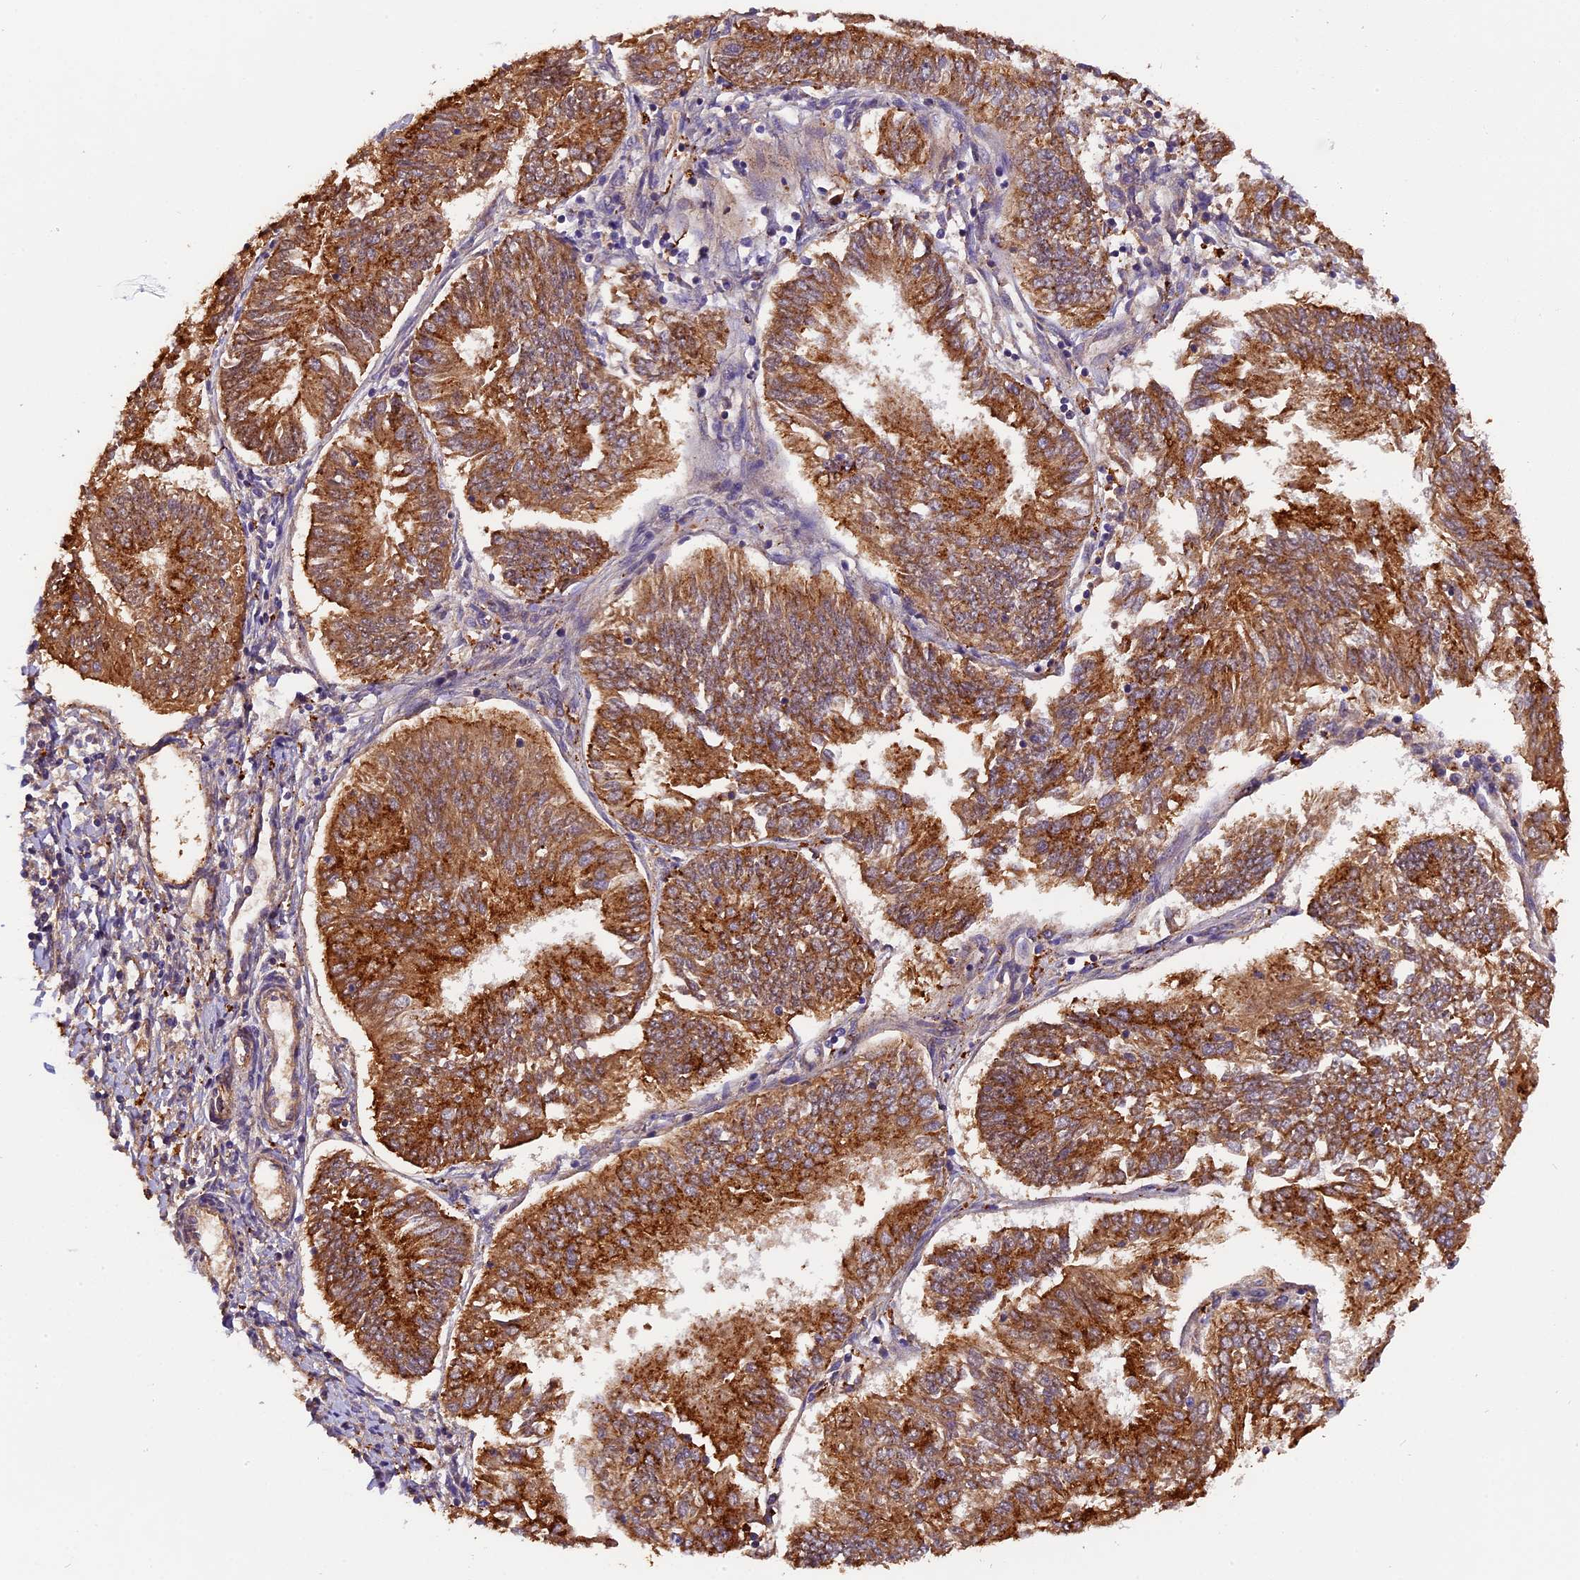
{"staining": {"intensity": "strong", "quantity": ">75%", "location": "cytoplasmic/membranous"}, "tissue": "endometrial cancer", "cell_type": "Tumor cells", "image_type": "cancer", "snomed": [{"axis": "morphology", "description": "Adenocarcinoma, NOS"}, {"axis": "topography", "description": "Endometrium"}], "caption": "IHC (DAB) staining of adenocarcinoma (endometrial) displays strong cytoplasmic/membranous protein expression in approximately >75% of tumor cells.", "gene": "COPE", "patient": {"sex": "female", "age": 58}}